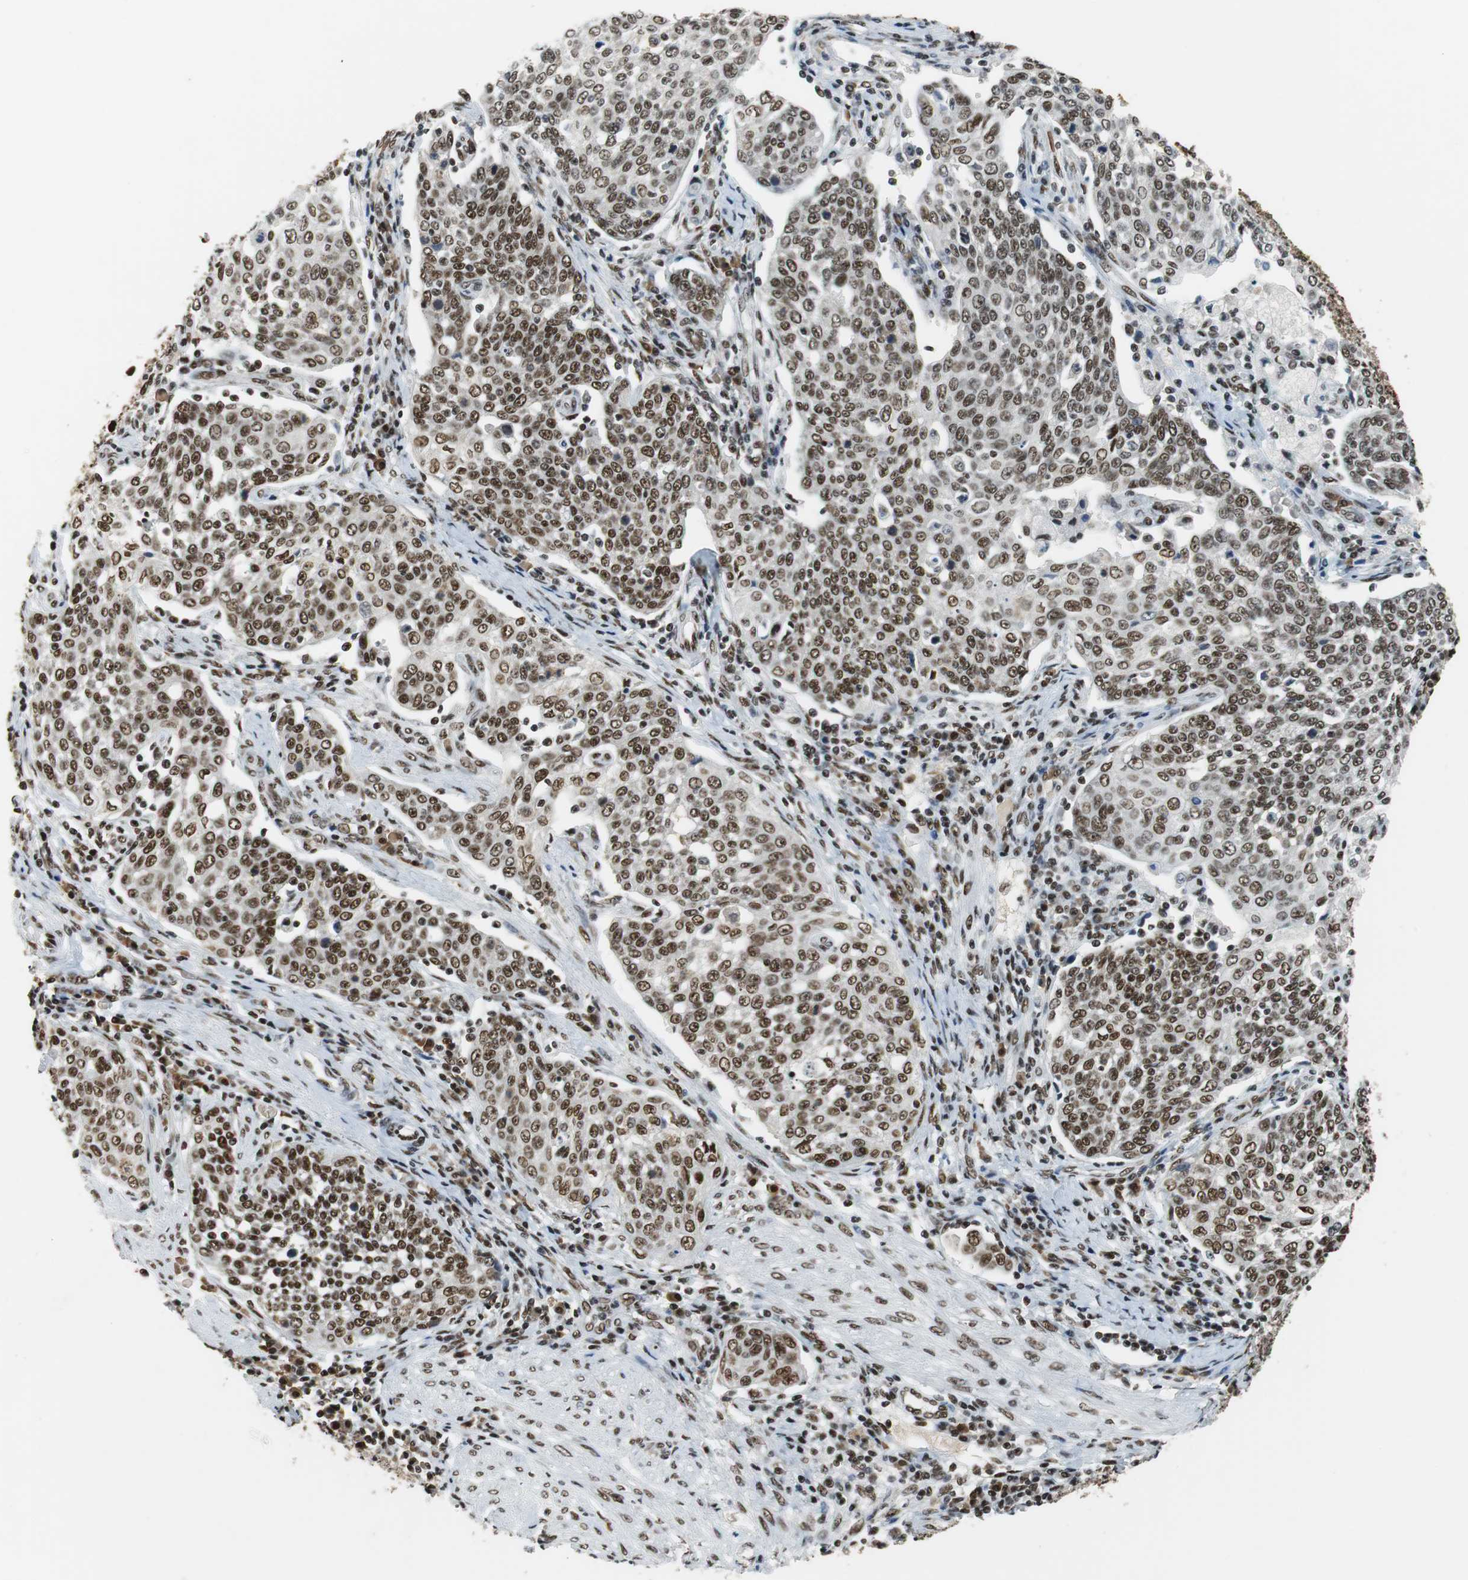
{"staining": {"intensity": "moderate", "quantity": ">75%", "location": "nuclear"}, "tissue": "cervical cancer", "cell_type": "Tumor cells", "image_type": "cancer", "snomed": [{"axis": "morphology", "description": "Squamous cell carcinoma, NOS"}, {"axis": "topography", "description": "Cervix"}], "caption": "Protein staining of cervical cancer tissue shows moderate nuclear positivity in about >75% of tumor cells. (brown staining indicates protein expression, while blue staining denotes nuclei).", "gene": "PRKDC", "patient": {"sex": "female", "age": 34}}